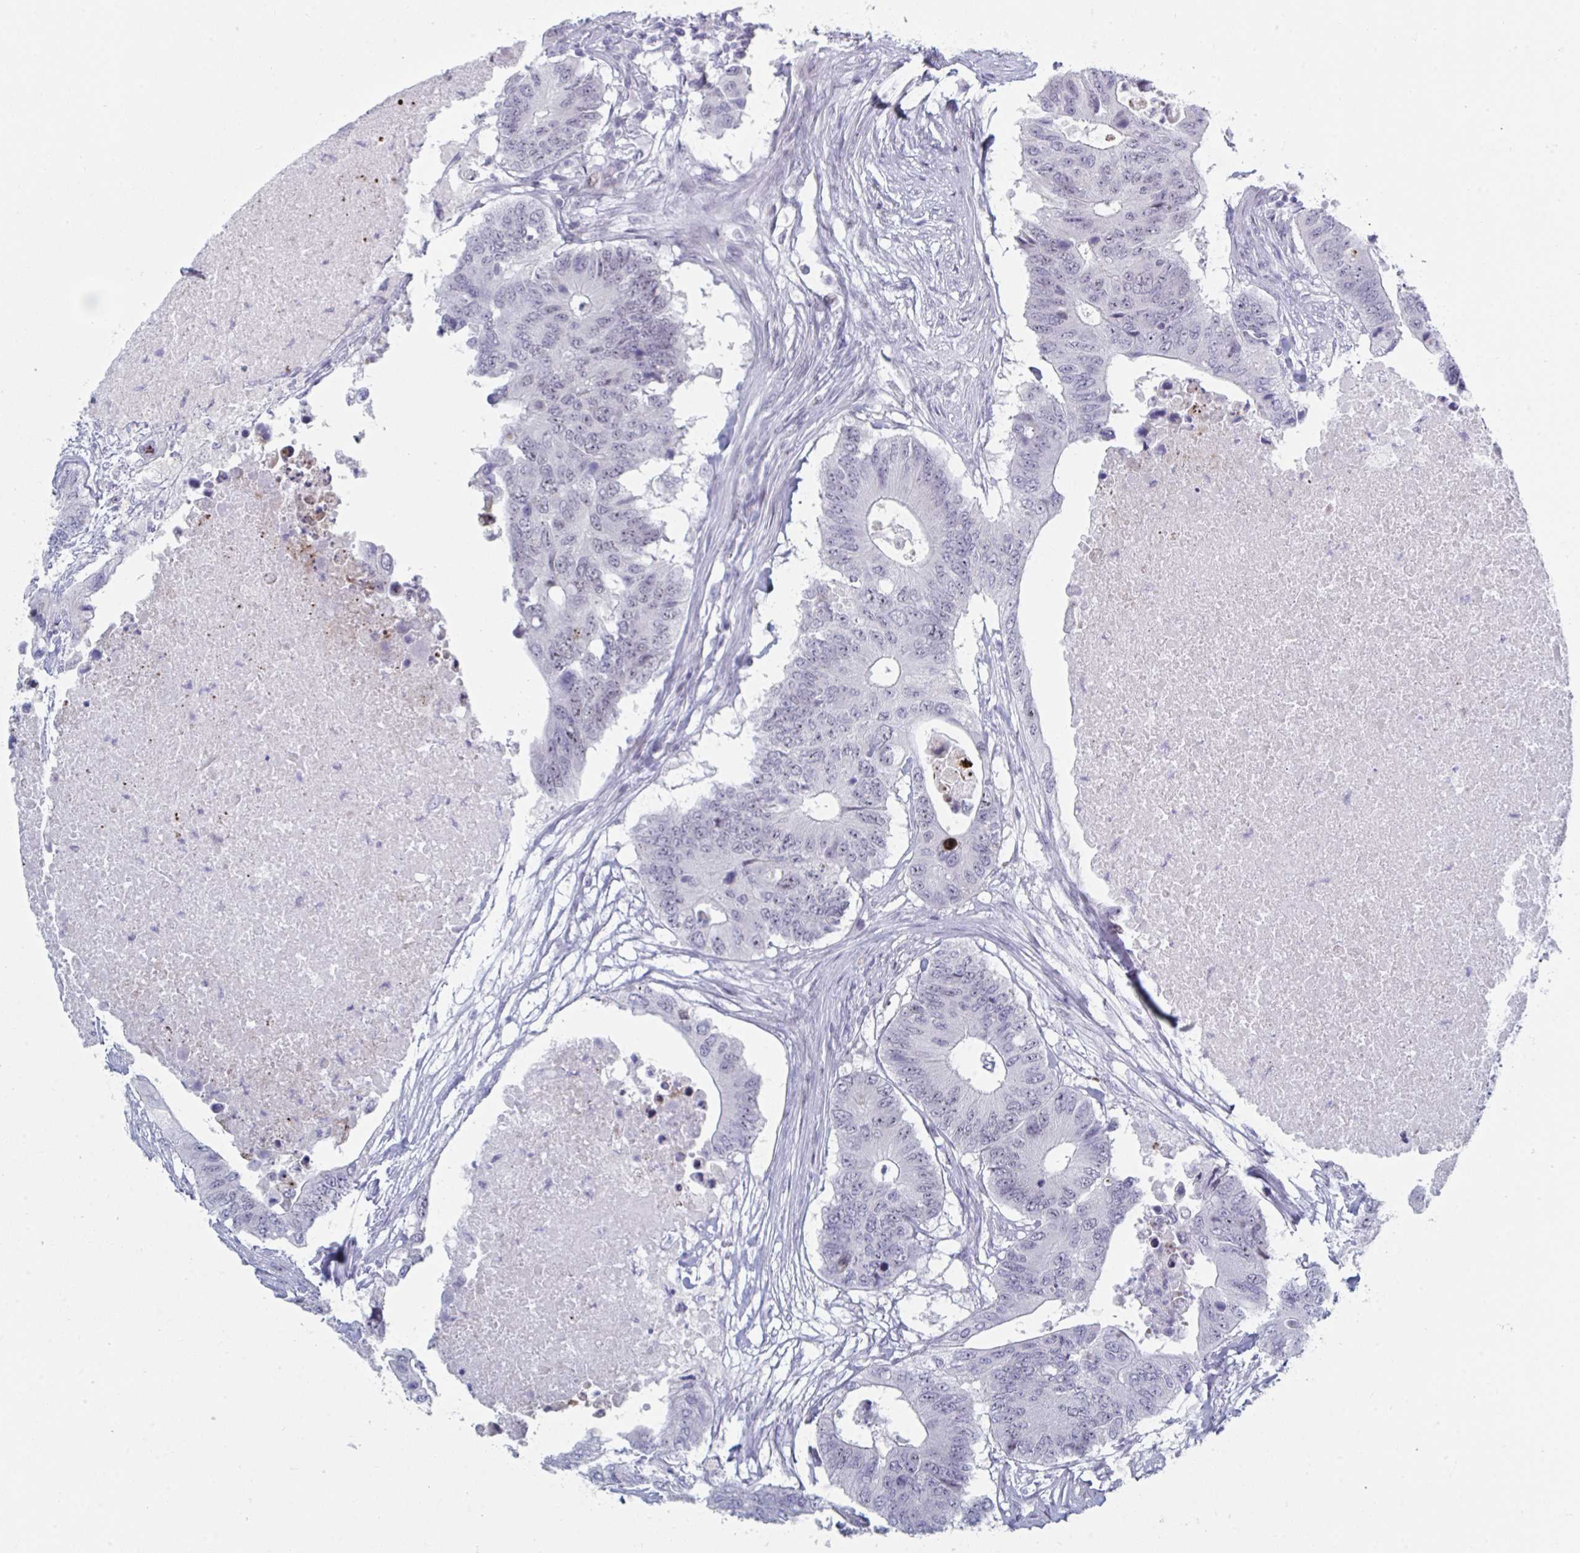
{"staining": {"intensity": "moderate", "quantity": "<25%", "location": "nuclear"}, "tissue": "colorectal cancer", "cell_type": "Tumor cells", "image_type": "cancer", "snomed": [{"axis": "morphology", "description": "Adenocarcinoma, NOS"}, {"axis": "topography", "description": "Colon"}], "caption": "Brown immunohistochemical staining in human colorectal adenocarcinoma demonstrates moderate nuclear positivity in approximately <25% of tumor cells. Using DAB (brown) and hematoxylin (blue) stains, captured at high magnification using brightfield microscopy.", "gene": "NR1H2", "patient": {"sex": "male", "age": 71}}